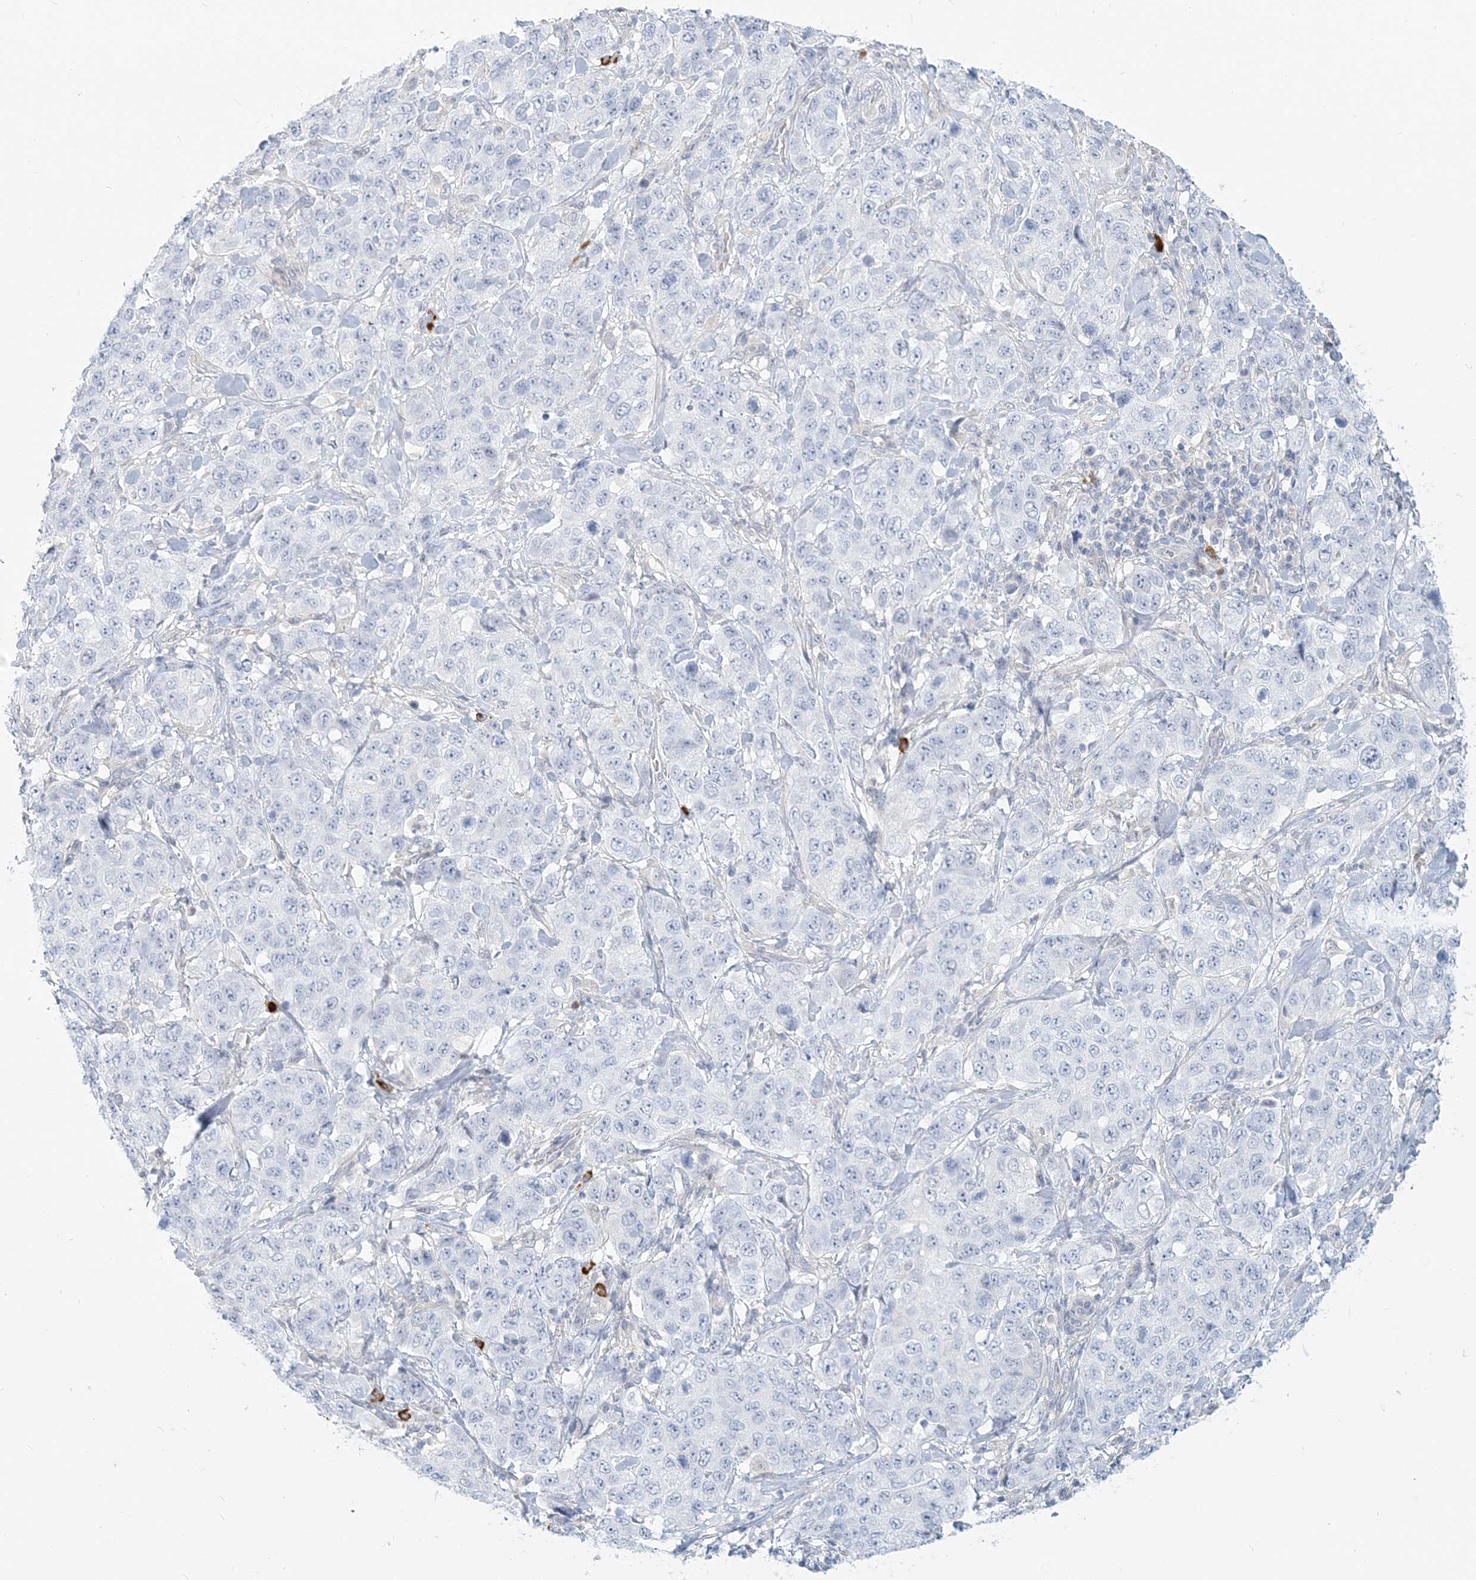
{"staining": {"intensity": "negative", "quantity": "none", "location": "none"}, "tissue": "stomach cancer", "cell_type": "Tumor cells", "image_type": "cancer", "snomed": [{"axis": "morphology", "description": "Adenocarcinoma, NOS"}, {"axis": "topography", "description": "Stomach"}], "caption": "IHC of stomach adenocarcinoma exhibits no expression in tumor cells. The staining was performed using DAB (3,3'-diaminobenzidine) to visualize the protein expression in brown, while the nuclei were stained in blue with hematoxylin (Magnification: 20x).", "gene": "GMPPA", "patient": {"sex": "male", "age": 48}}